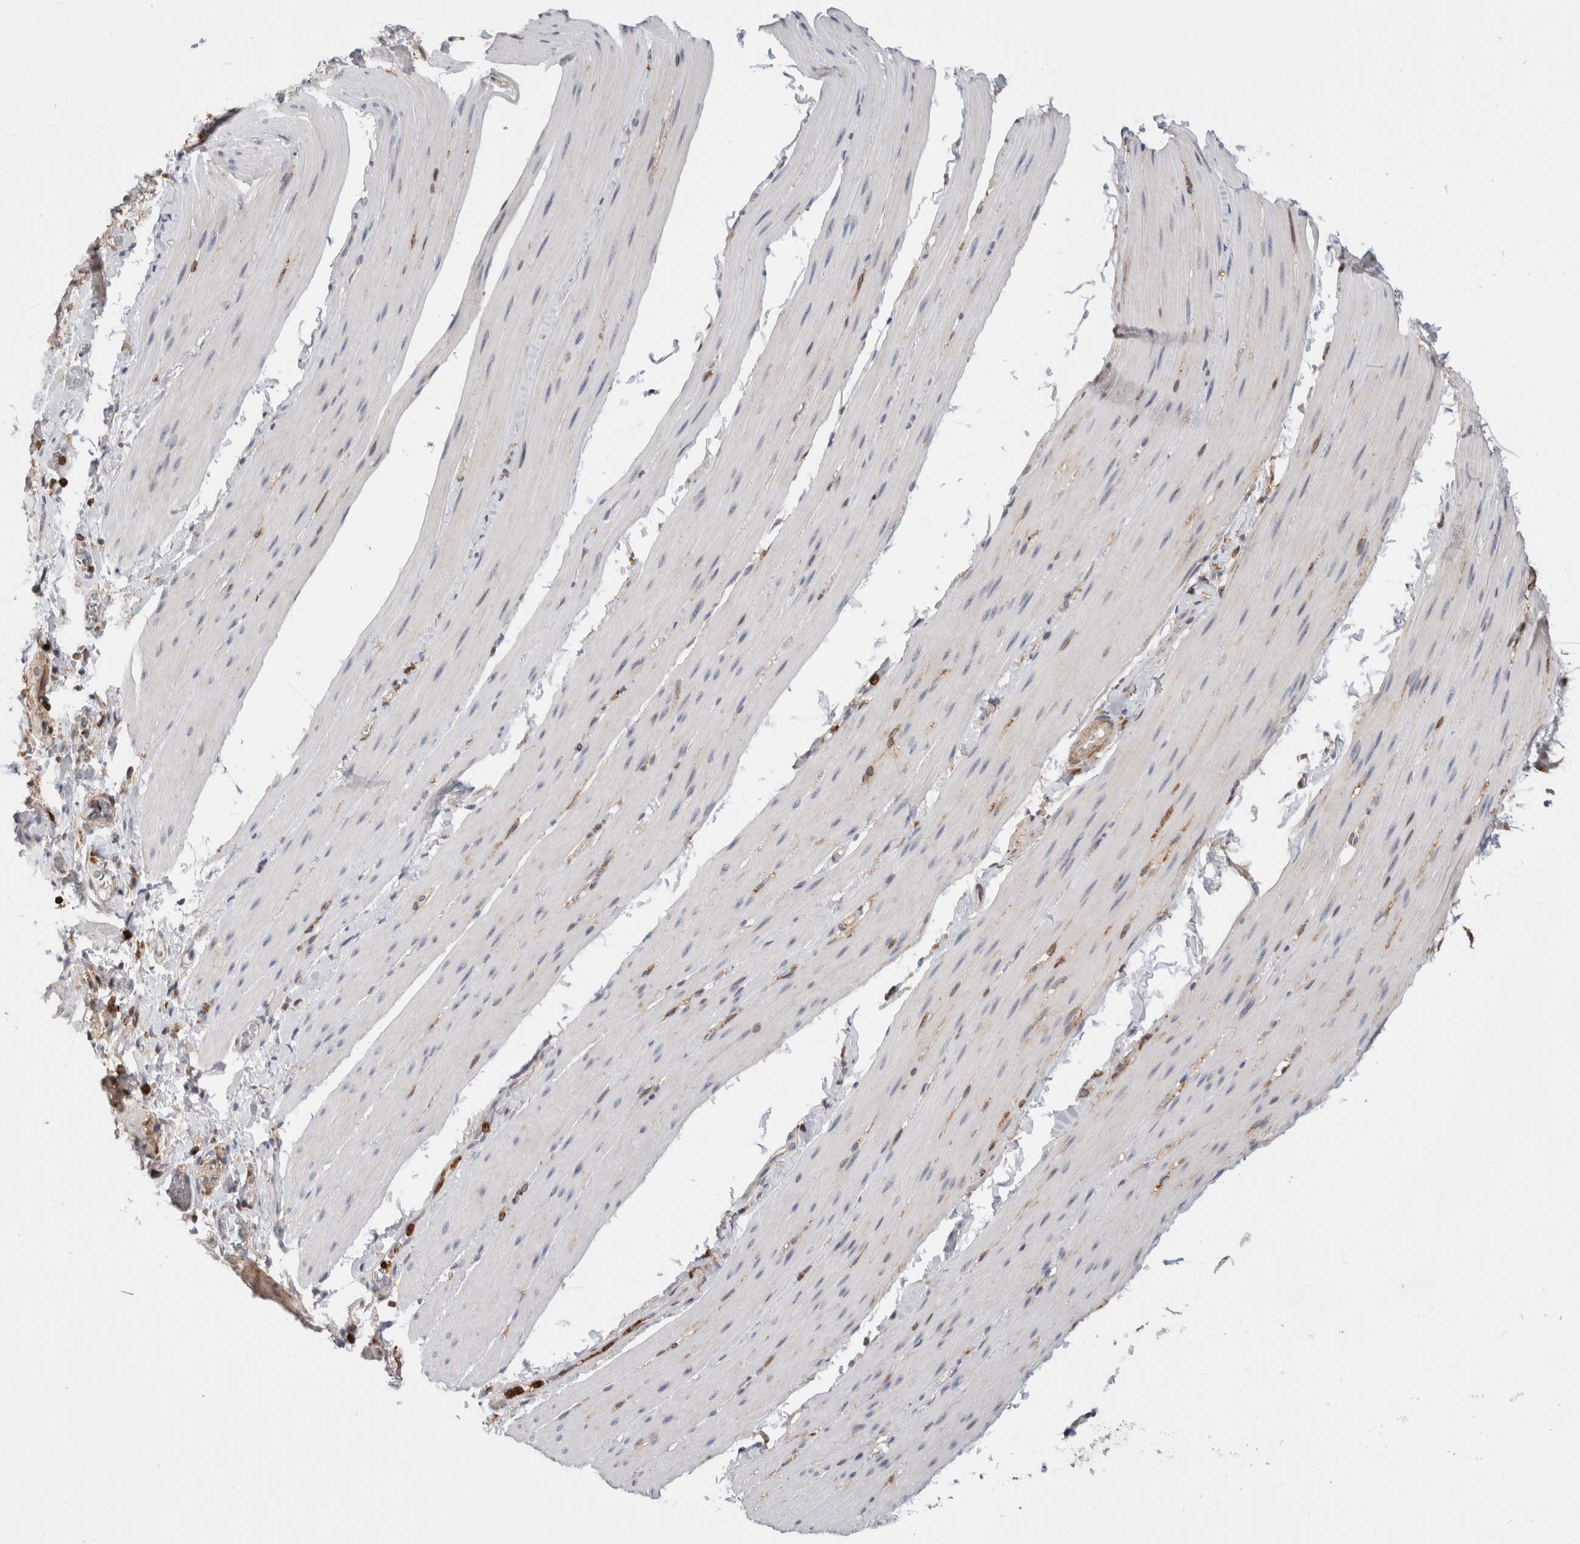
{"staining": {"intensity": "negative", "quantity": "none", "location": "none"}, "tissue": "smooth muscle", "cell_type": "Smooth muscle cells", "image_type": "normal", "snomed": [{"axis": "morphology", "description": "Normal tissue, NOS"}, {"axis": "topography", "description": "Smooth muscle"}, {"axis": "topography", "description": "Small intestine"}], "caption": "This is a photomicrograph of immunohistochemistry staining of unremarkable smooth muscle, which shows no positivity in smooth muscle cells. (Stains: DAB IHC with hematoxylin counter stain, Microscopy: brightfield microscopy at high magnification).", "gene": "CCDC88B", "patient": {"sex": "female", "age": 84}}